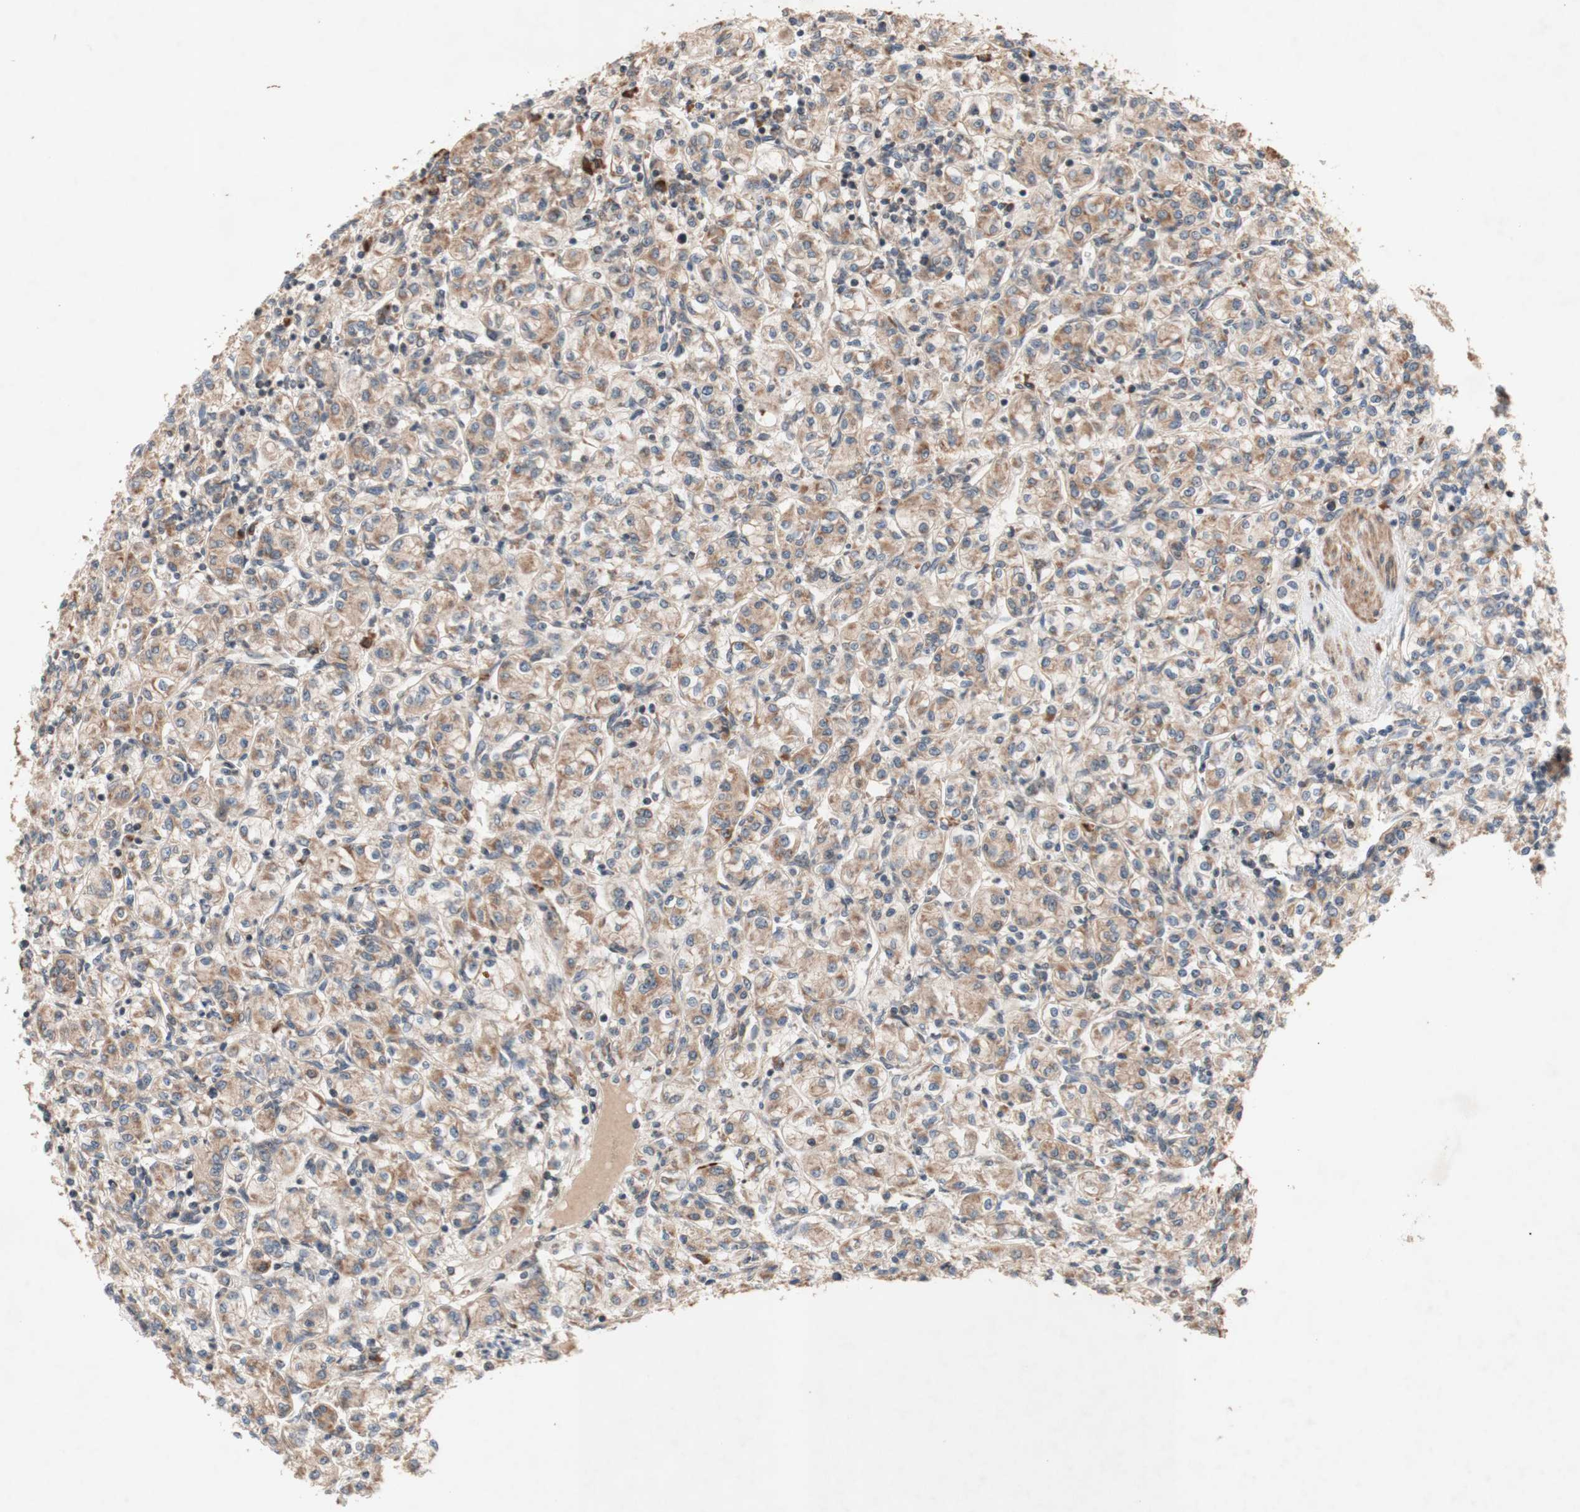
{"staining": {"intensity": "moderate", "quantity": ">75%", "location": "cytoplasmic/membranous"}, "tissue": "renal cancer", "cell_type": "Tumor cells", "image_type": "cancer", "snomed": [{"axis": "morphology", "description": "Adenocarcinoma, NOS"}, {"axis": "topography", "description": "Kidney"}], "caption": "A brown stain labels moderate cytoplasmic/membranous staining of a protein in human renal adenocarcinoma tumor cells.", "gene": "DDOST", "patient": {"sex": "male", "age": 77}}